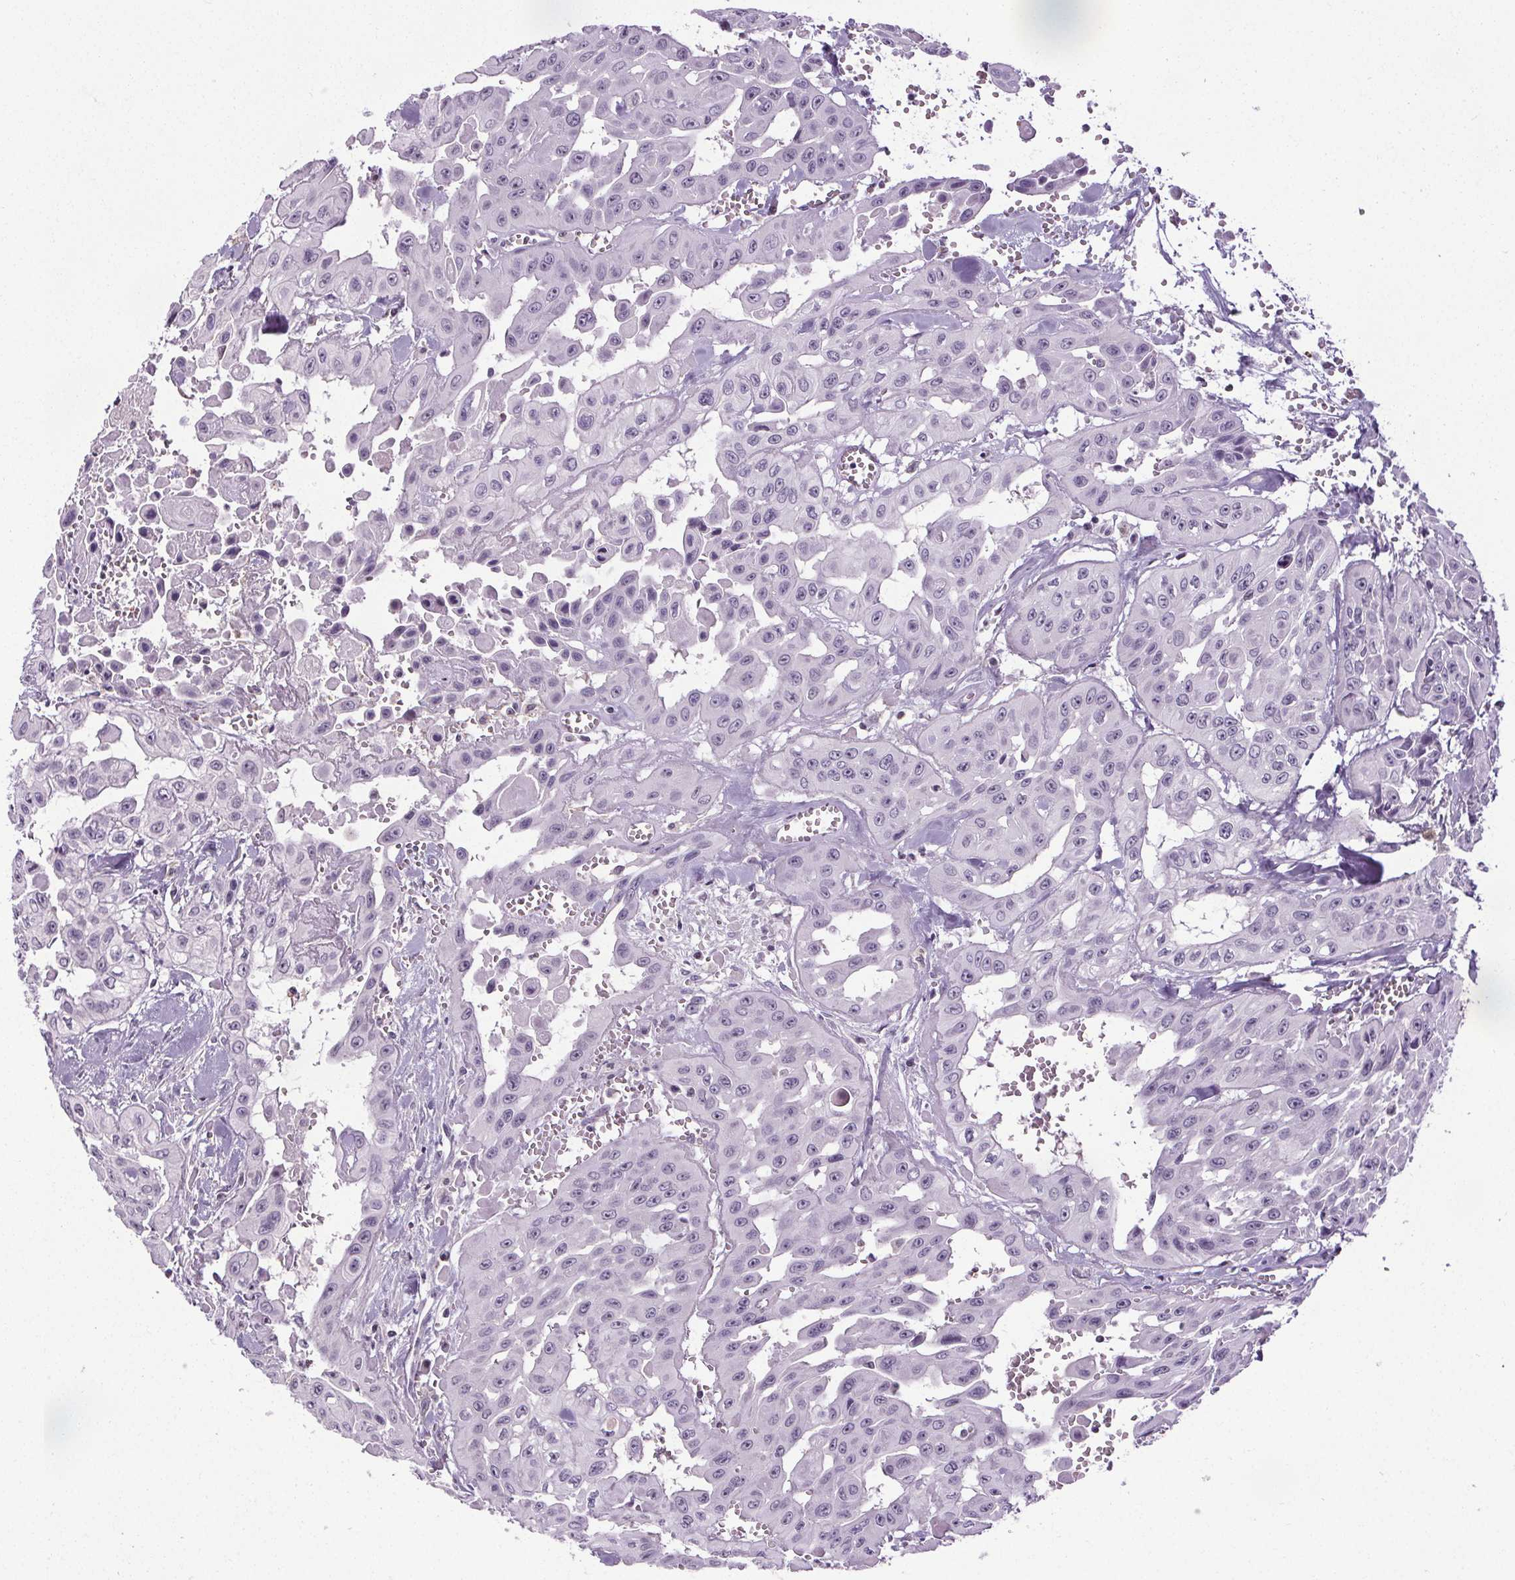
{"staining": {"intensity": "negative", "quantity": "none", "location": "none"}, "tissue": "head and neck cancer", "cell_type": "Tumor cells", "image_type": "cancer", "snomed": [{"axis": "morphology", "description": "Adenocarcinoma, NOS"}, {"axis": "topography", "description": "Head-Neck"}], "caption": "DAB immunohistochemical staining of adenocarcinoma (head and neck) reveals no significant positivity in tumor cells.", "gene": "TMEM240", "patient": {"sex": "male", "age": 73}}